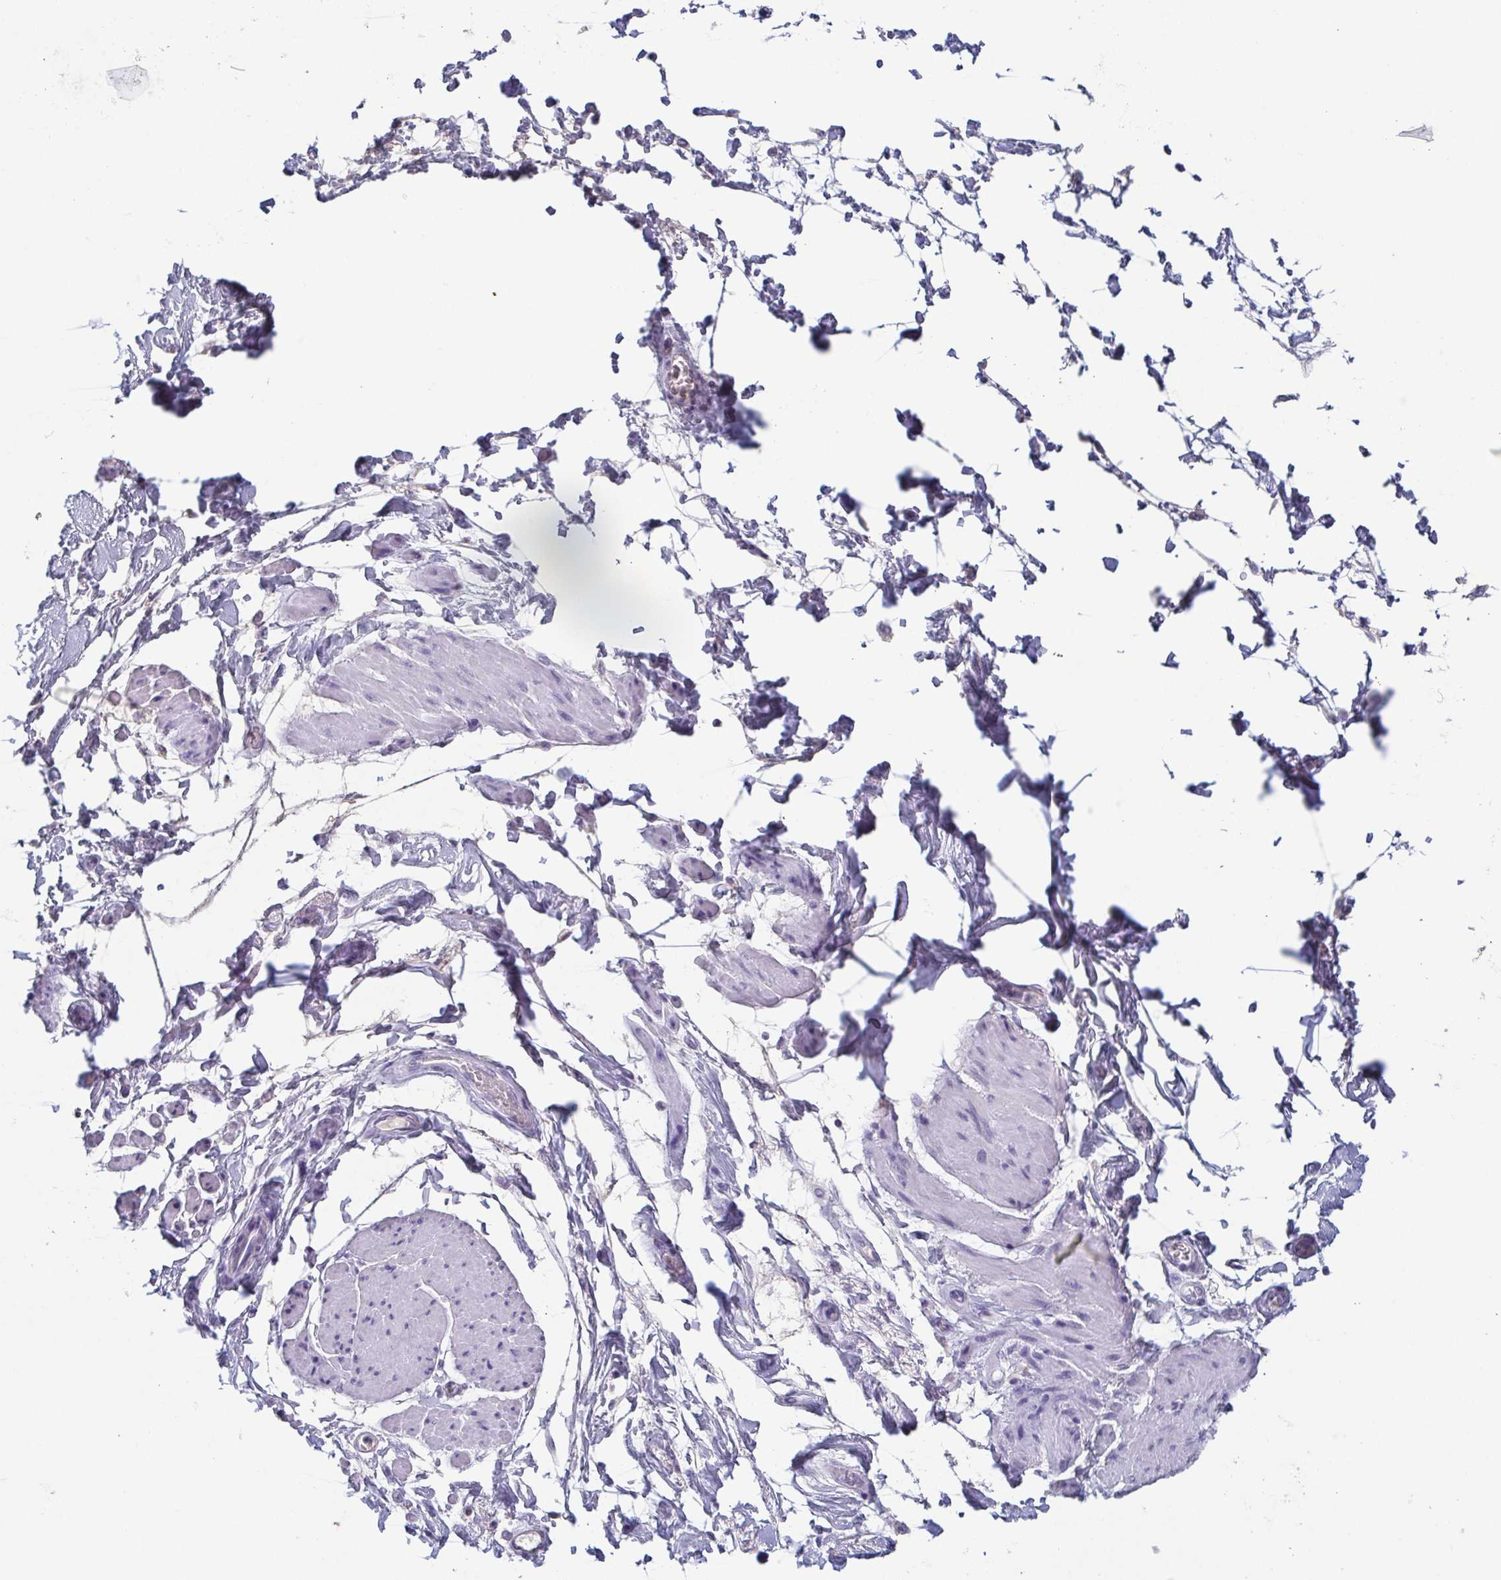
{"staining": {"intensity": "negative", "quantity": "none", "location": "none"}, "tissue": "adipose tissue", "cell_type": "Adipocytes", "image_type": "normal", "snomed": [{"axis": "morphology", "description": "Normal tissue, NOS"}, {"axis": "topography", "description": "Urinary bladder"}, {"axis": "topography", "description": "Peripheral nerve tissue"}], "caption": "Immunohistochemistry (IHC) photomicrograph of benign adipose tissue: adipose tissue stained with DAB (3,3'-diaminobenzidine) exhibits no significant protein positivity in adipocytes. (IHC, brightfield microscopy, high magnification).", "gene": "ITLN1", "patient": {"sex": "female", "age": 60}}